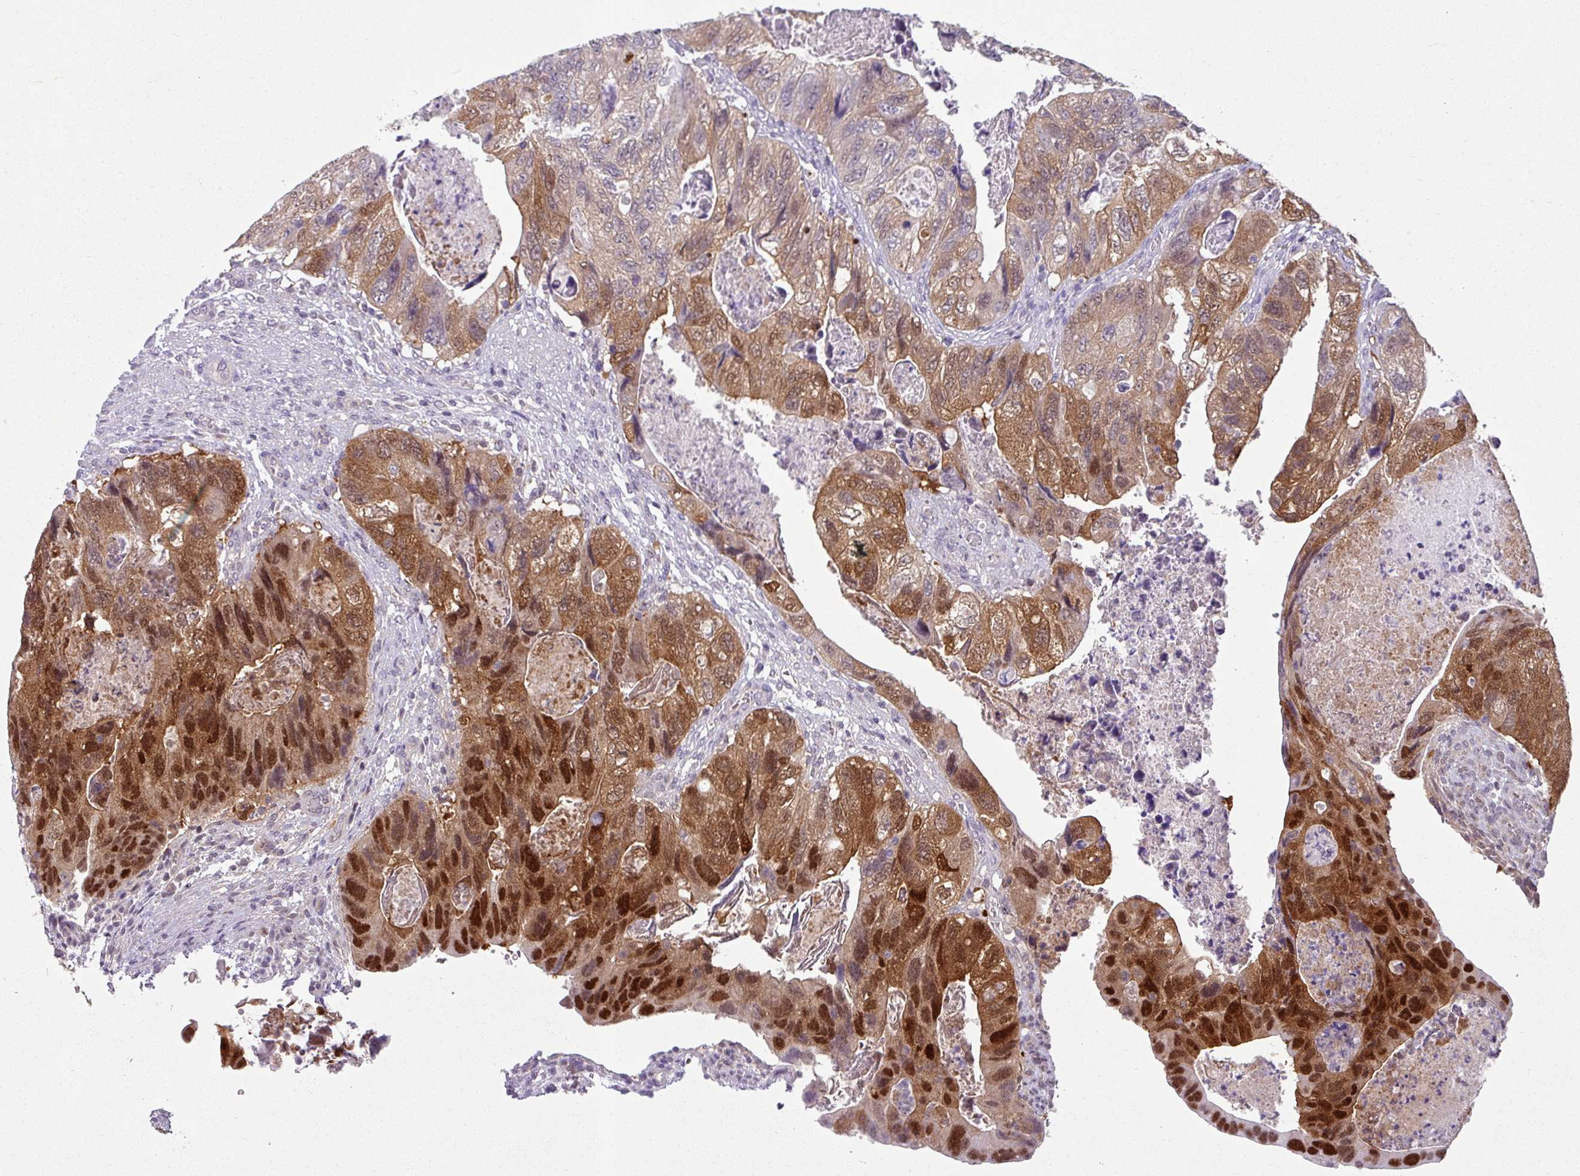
{"staining": {"intensity": "strong", "quantity": ">75%", "location": "cytoplasmic/membranous,nuclear"}, "tissue": "colorectal cancer", "cell_type": "Tumor cells", "image_type": "cancer", "snomed": [{"axis": "morphology", "description": "Adenocarcinoma, NOS"}, {"axis": "topography", "description": "Rectum"}], "caption": "Protein expression analysis of human adenocarcinoma (colorectal) reveals strong cytoplasmic/membranous and nuclear positivity in approximately >75% of tumor cells. Using DAB (brown) and hematoxylin (blue) stains, captured at high magnification using brightfield microscopy.", "gene": "TTLL12", "patient": {"sex": "male", "age": 63}}